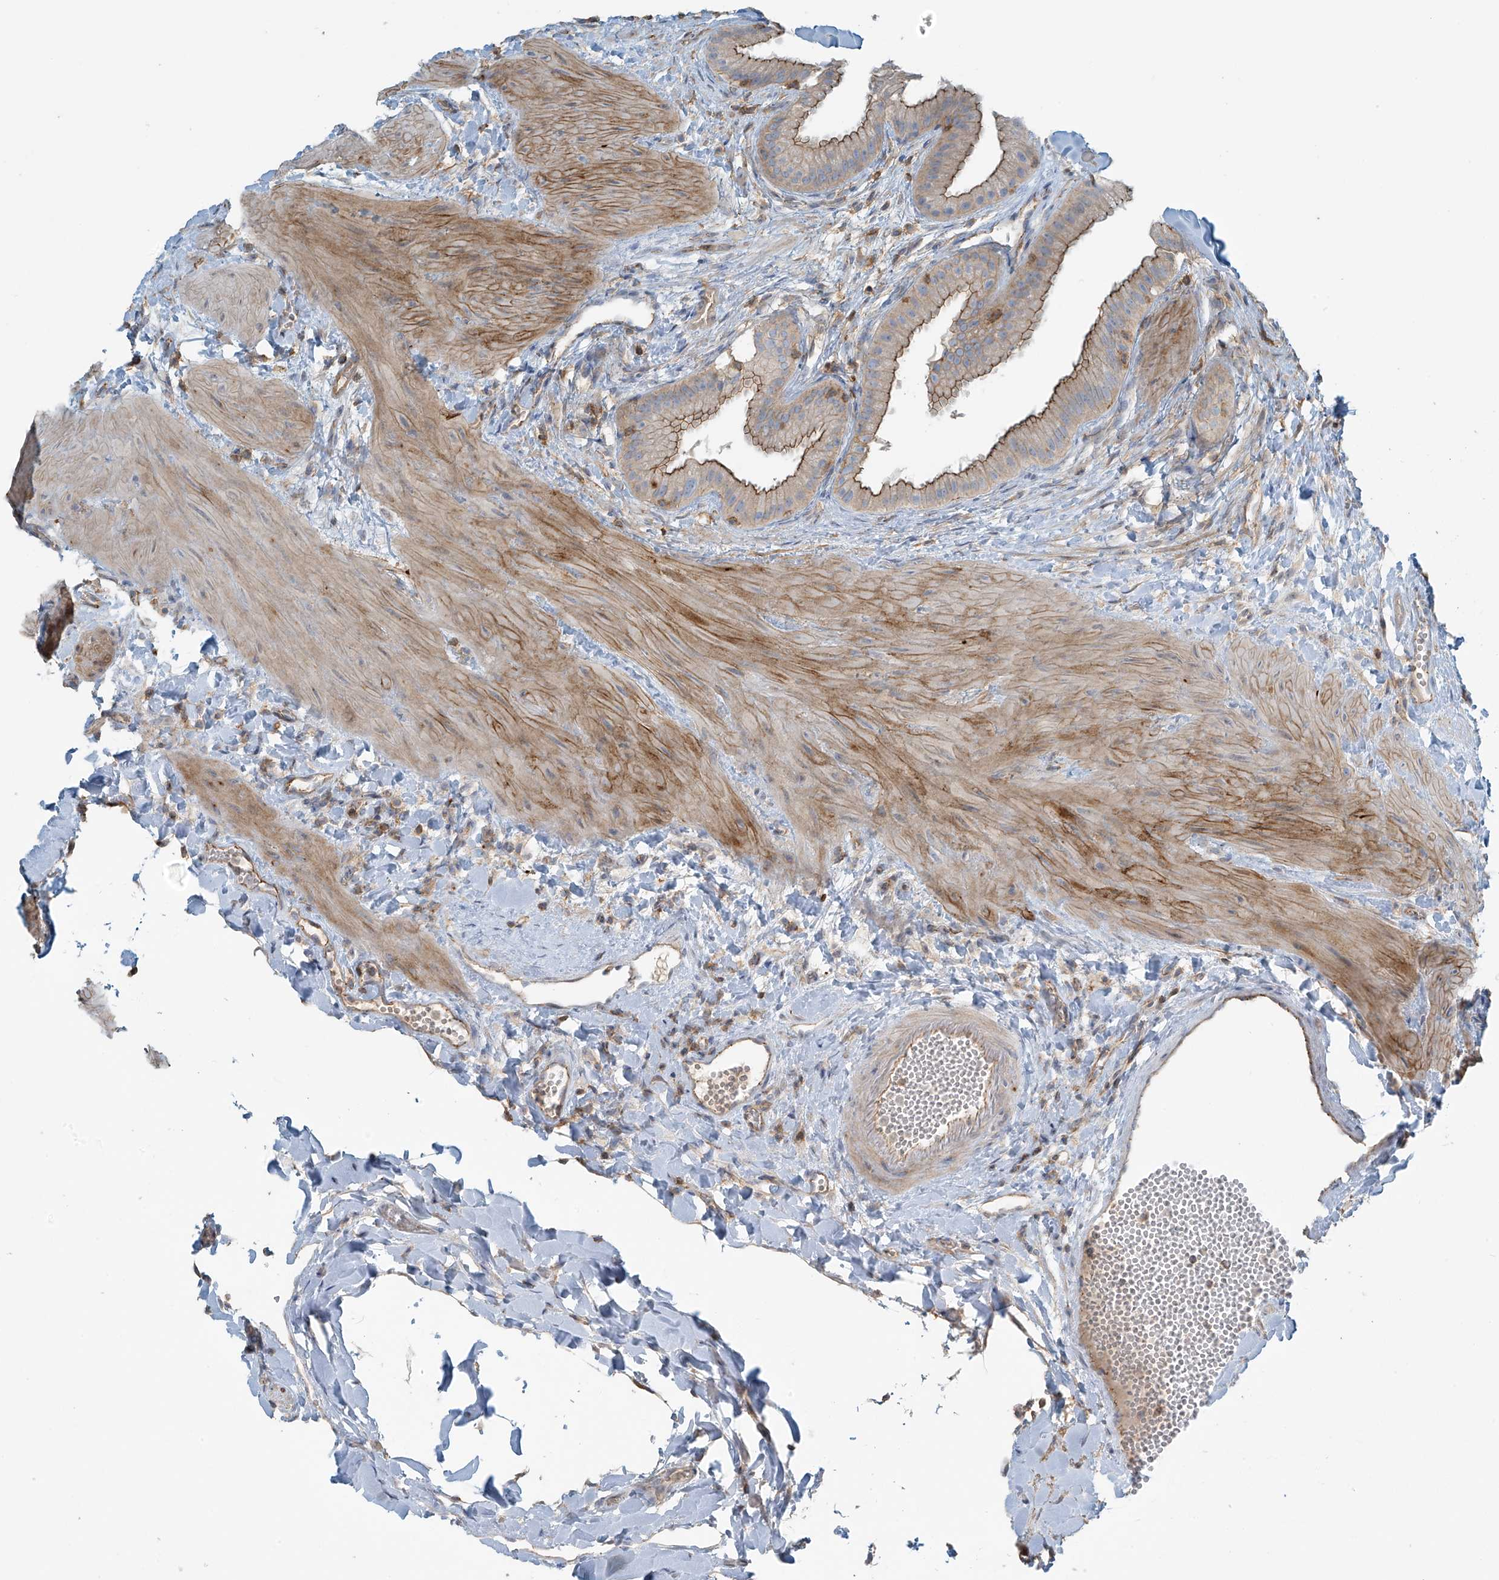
{"staining": {"intensity": "moderate", "quantity": ">75%", "location": "cytoplasmic/membranous"}, "tissue": "gallbladder", "cell_type": "Glandular cells", "image_type": "normal", "snomed": [{"axis": "morphology", "description": "Normal tissue, NOS"}, {"axis": "topography", "description": "Gallbladder"}], "caption": "Protein staining displays moderate cytoplasmic/membranous expression in approximately >75% of glandular cells in benign gallbladder.", "gene": "SLC9A2", "patient": {"sex": "male", "age": 55}}